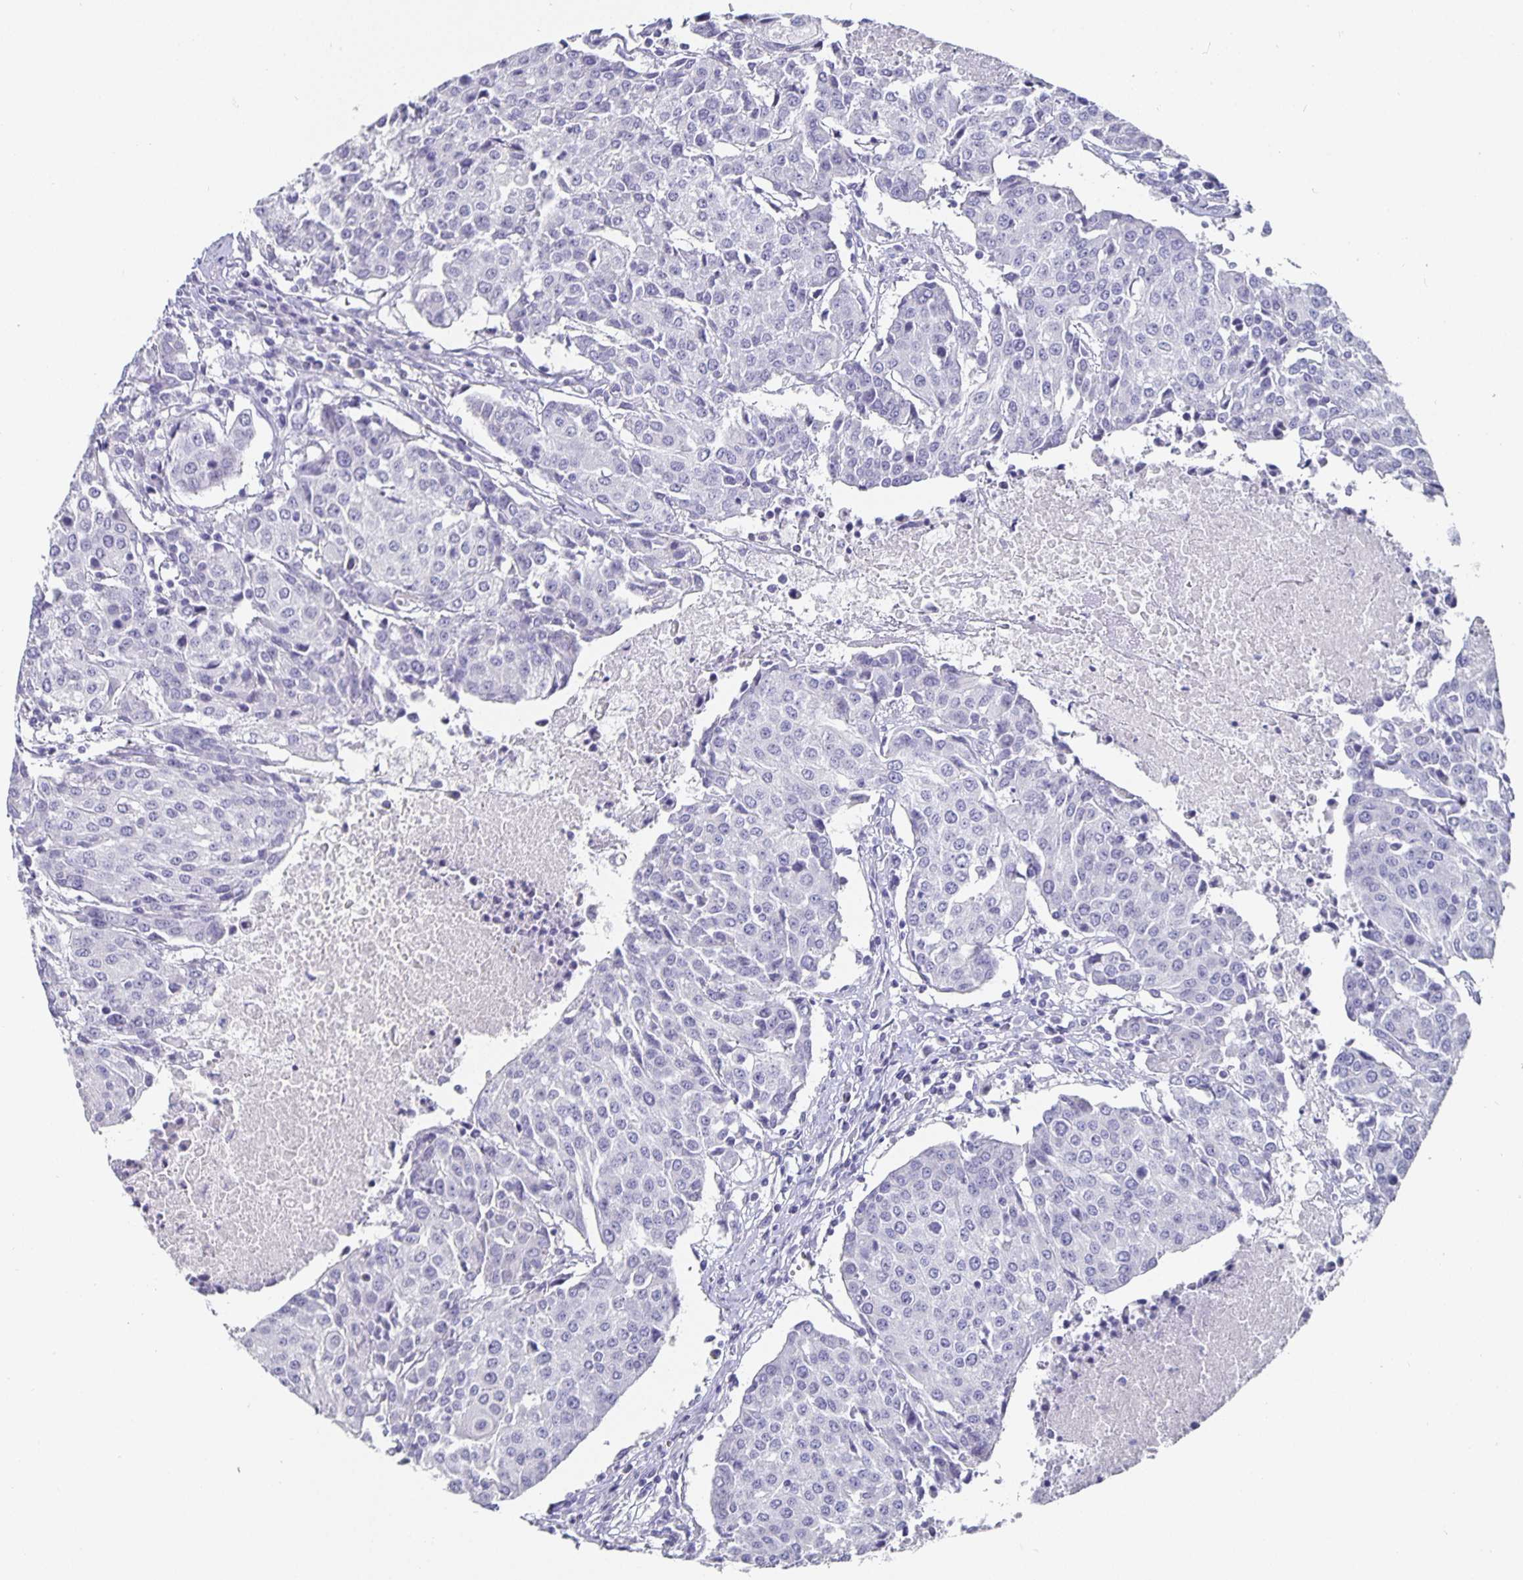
{"staining": {"intensity": "negative", "quantity": "none", "location": "none"}, "tissue": "urothelial cancer", "cell_type": "Tumor cells", "image_type": "cancer", "snomed": [{"axis": "morphology", "description": "Urothelial carcinoma, High grade"}, {"axis": "topography", "description": "Urinary bladder"}], "caption": "Immunohistochemistry photomicrograph of human high-grade urothelial carcinoma stained for a protein (brown), which exhibits no expression in tumor cells.", "gene": "CHGA", "patient": {"sex": "female", "age": 85}}